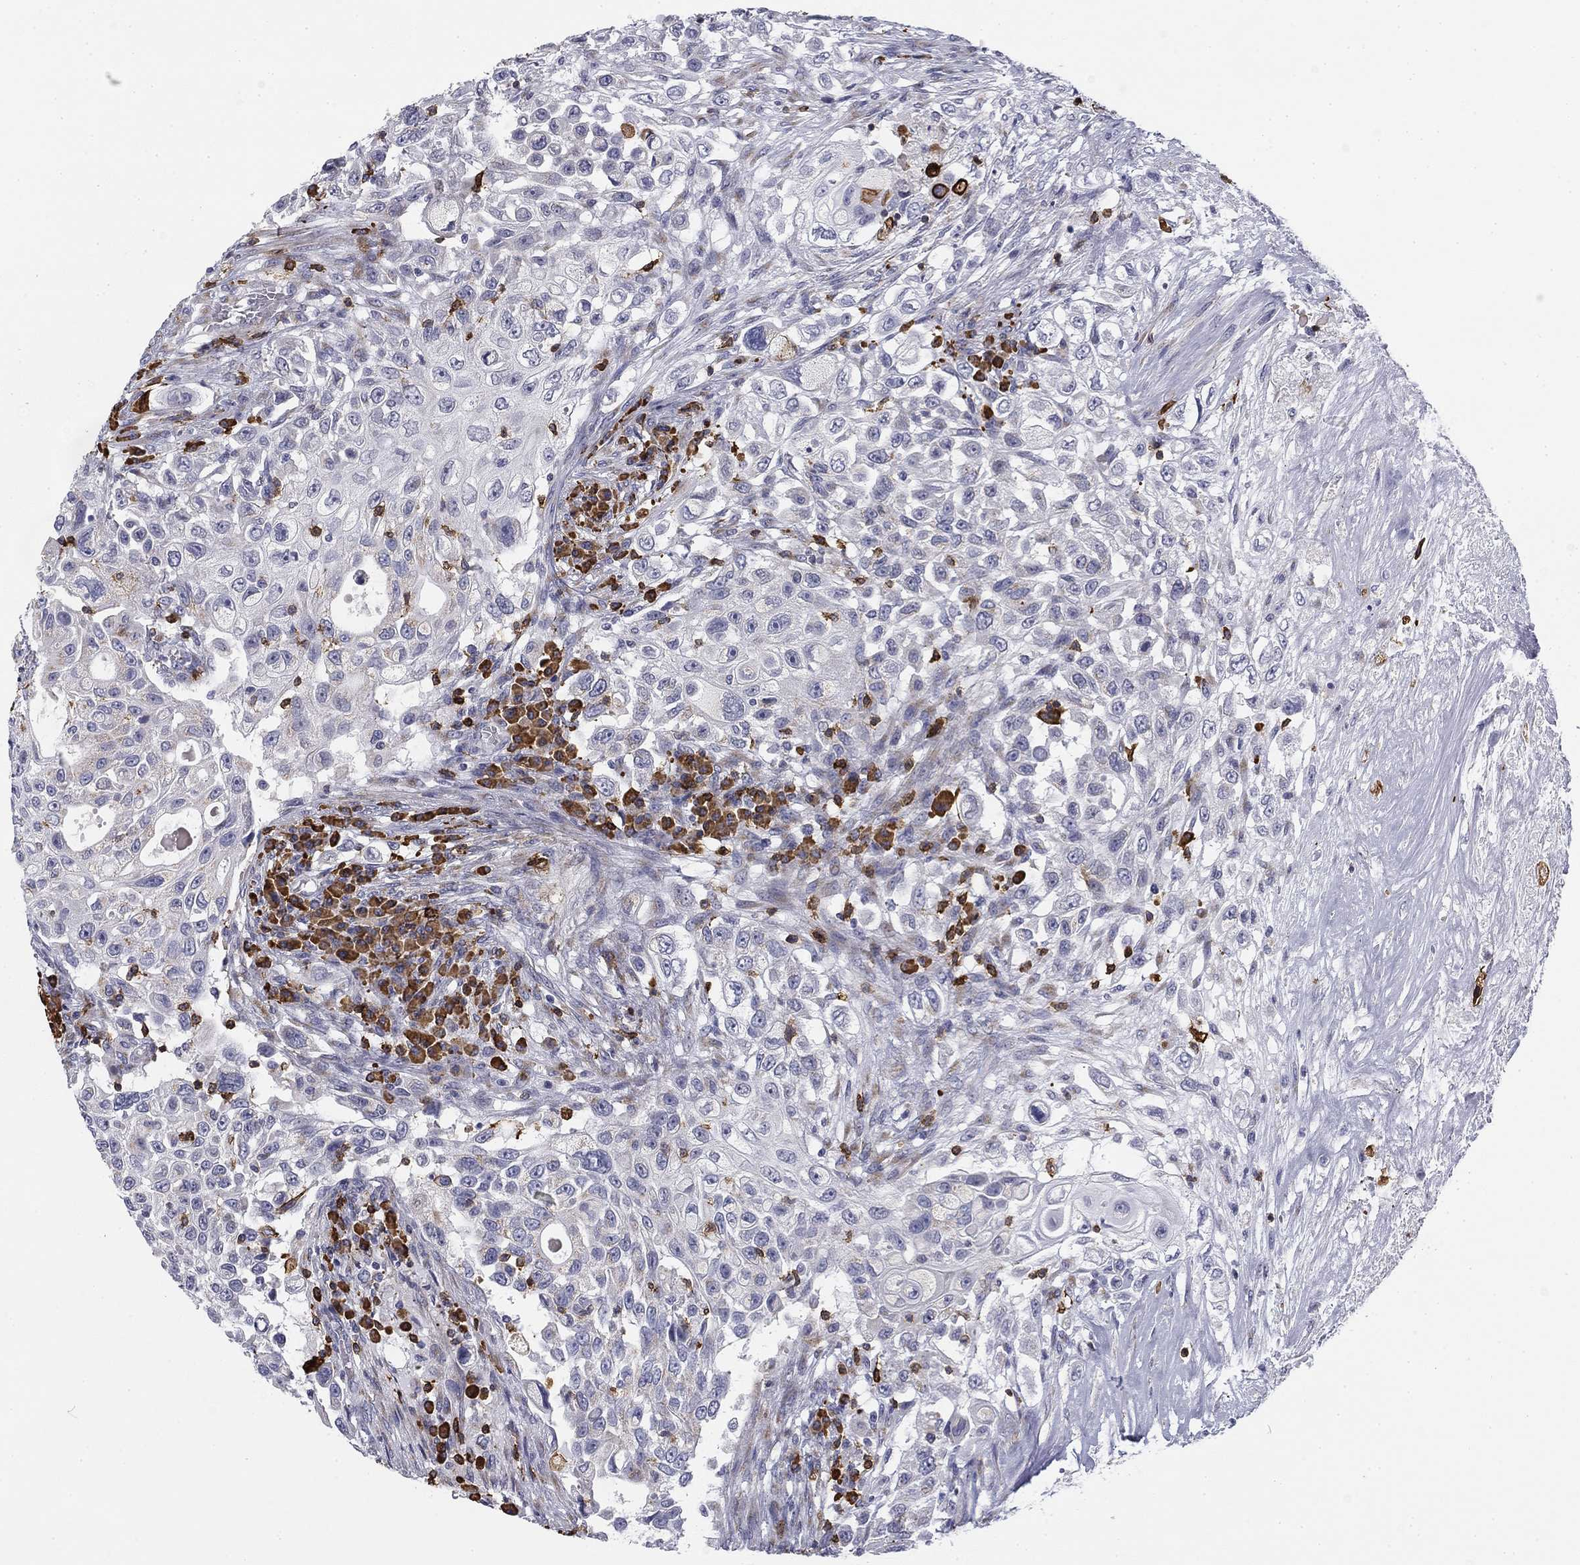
{"staining": {"intensity": "negative", "quantity": "none", "location": "none"}, "tissue": "urothelial cancer", "cell_type": "Tumor cells", "image_type": "cancer", "snomed": [{"axis": "morphology", "description": "Urothelial carcinoma, High grade"}, {"axis": "topography", "description": "Urinary bladder"}], "caption": "A histopathology image of human urothelial cancer is negative for staining in tumor cells.", "gene": "TRAT1", "patient": {"sex": "female", "age": 56}}